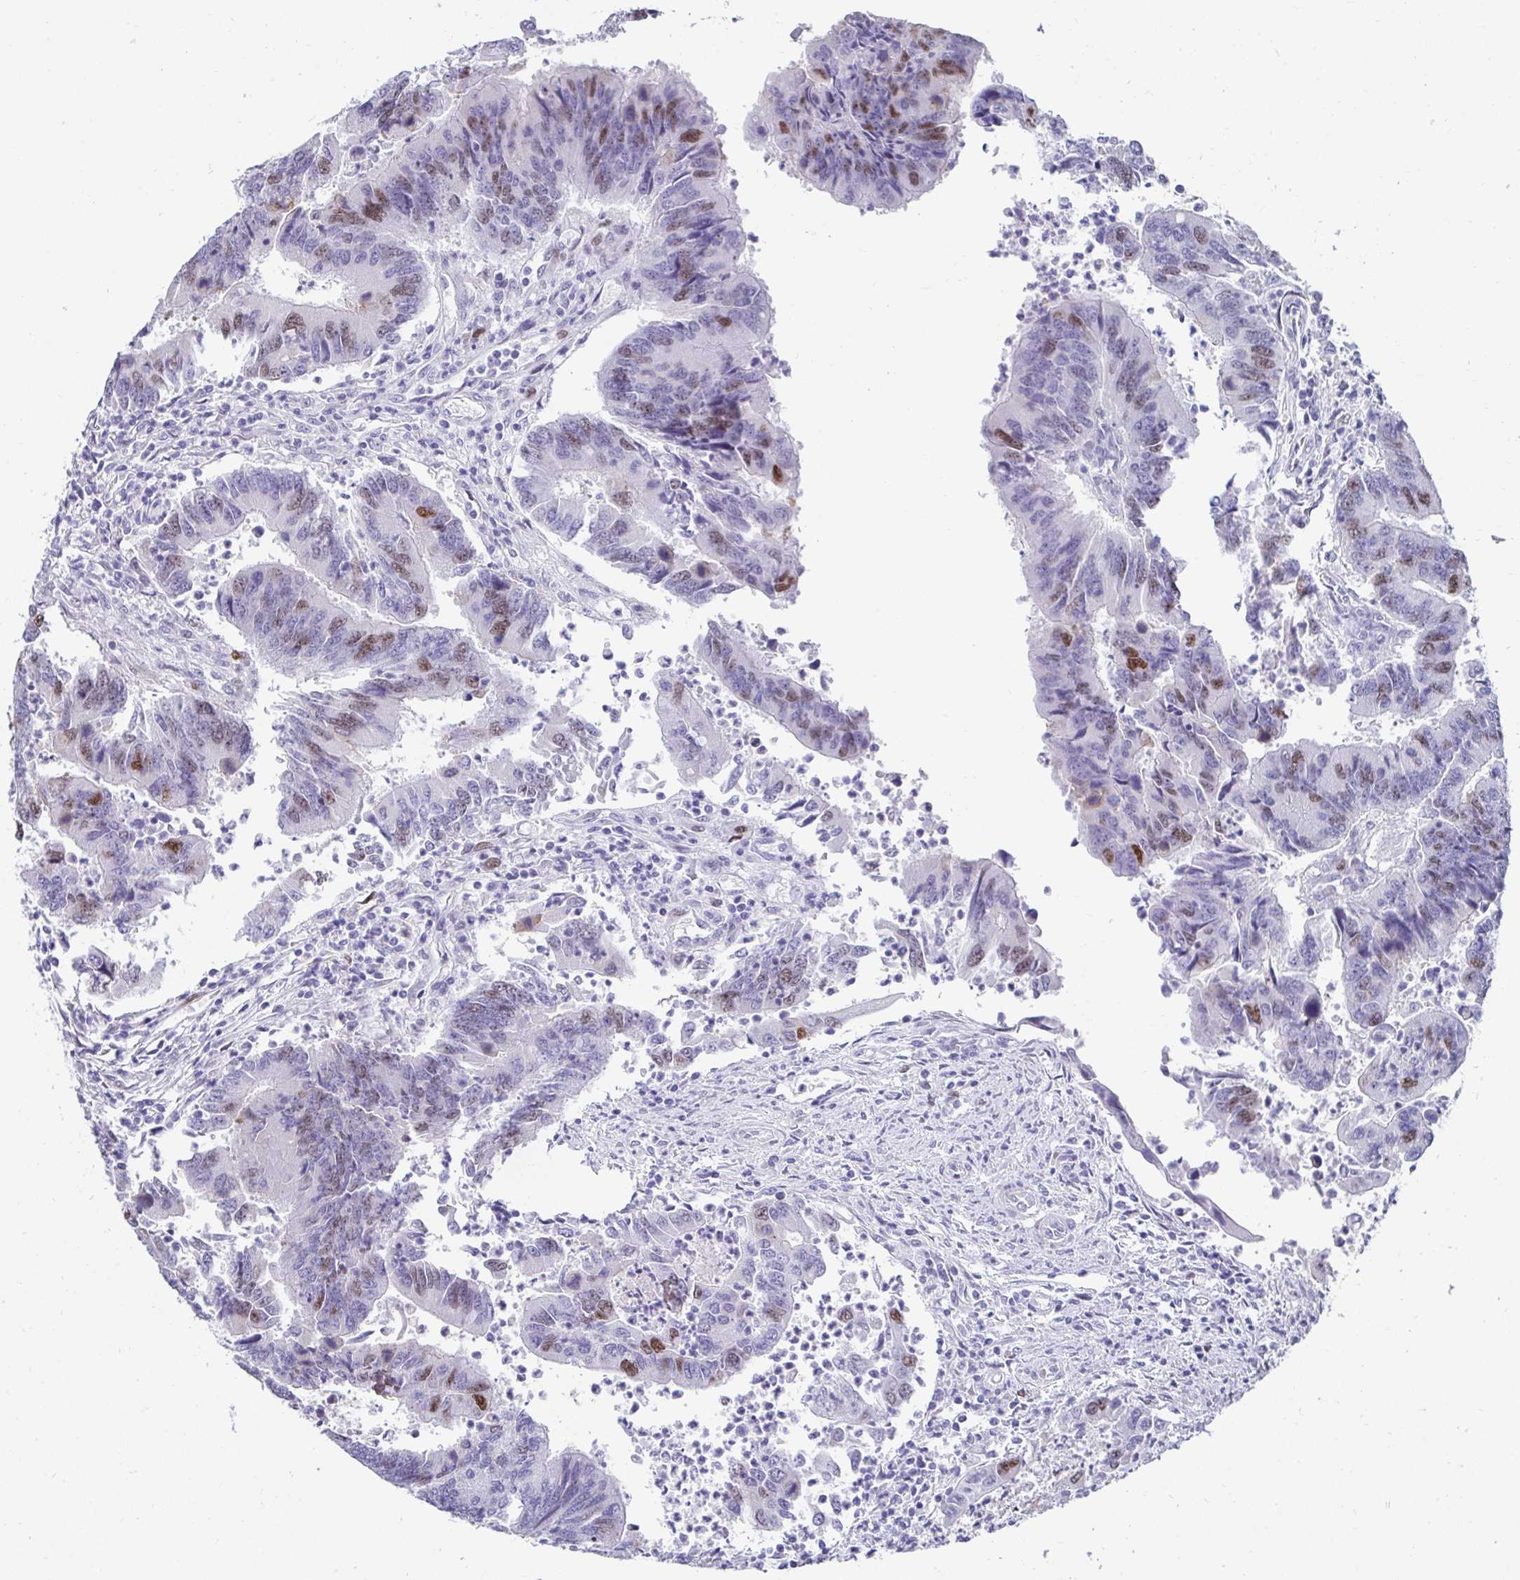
{"staining": {"intensity": "moderate", "quantity": "25%-75%", "location": "nuclear"}, "tissue": "colorectal cancer", "cell_type": "Tumor cells", "image_type": "cancer", "snomed": [{"axis": "morphology", "description": "Adenocarcinoma, NOS"}, {"axis": "topography", "description": "Colon"}], "caption": "The histopathology image reveals staining of colorectal cancer (adenocarcinoma), revealing moderate nuclear protein staining (brown color) within tumor cells. The staining was performed using DAB (3,3'-diaminobenzidine), with brown indicating positive protein expression. Nuclei are stained blue with hematoxylin.", "gene": "ANLN", "patient": {"sex": "female", "age": 67}}